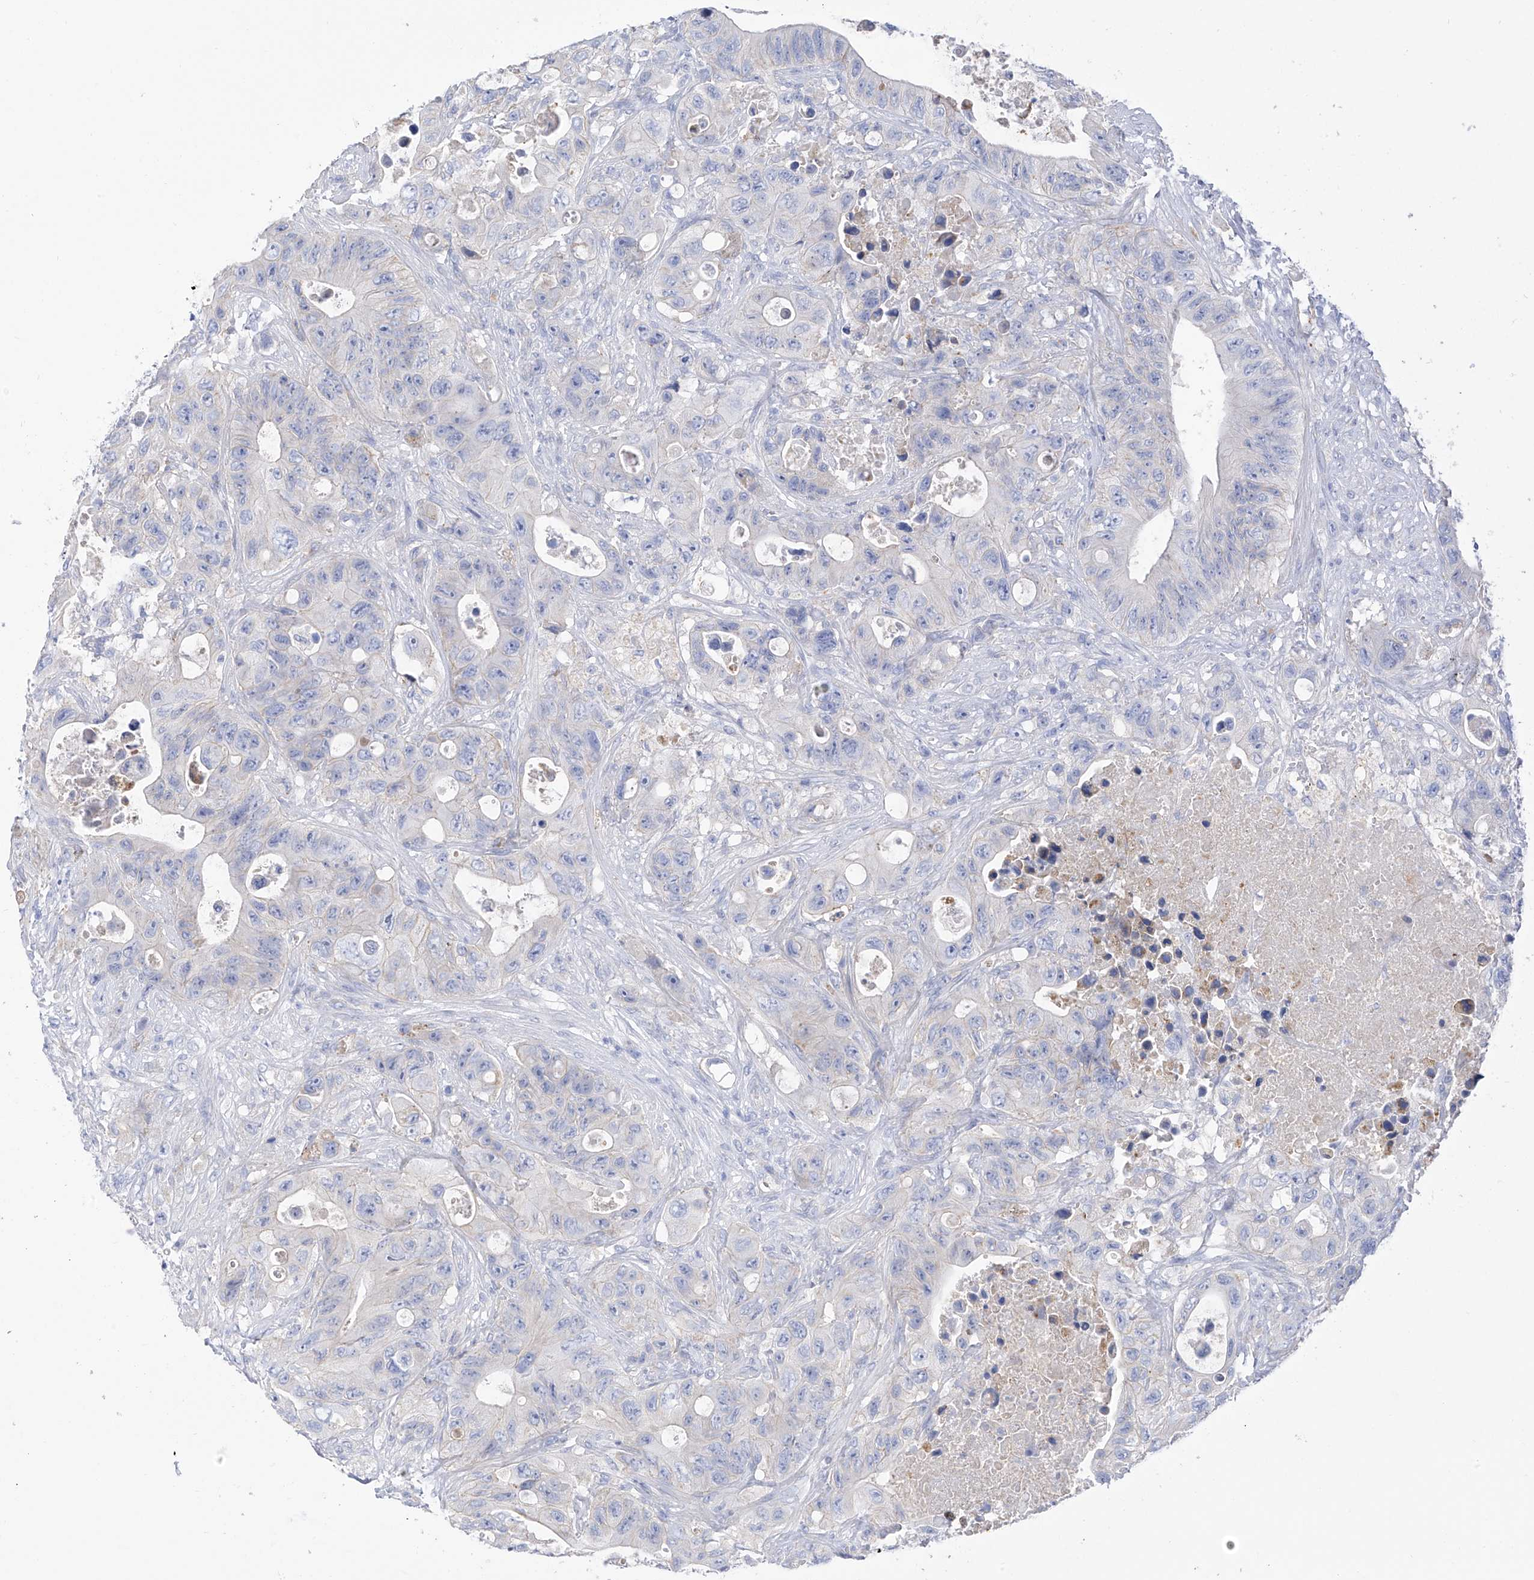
{"staining": {"intensity": "negative", "quantity": "none", "location": "none"}, "tissue": "colorectal cancer", "cell_type": "Tumor cells", "image_type": "cancer", "snomed": [{"axis": "morphology", "description": "Adenocarcinoma, NOS"}, {"axis": "topography", "description": "Colon"}], "caption": "Human colorectal adenocarcinoma stained for a protein using IHC exhibits no expression in tumor cells.", "gene": "ITGA9", "patient": {"sex": "female", "age": 46}}